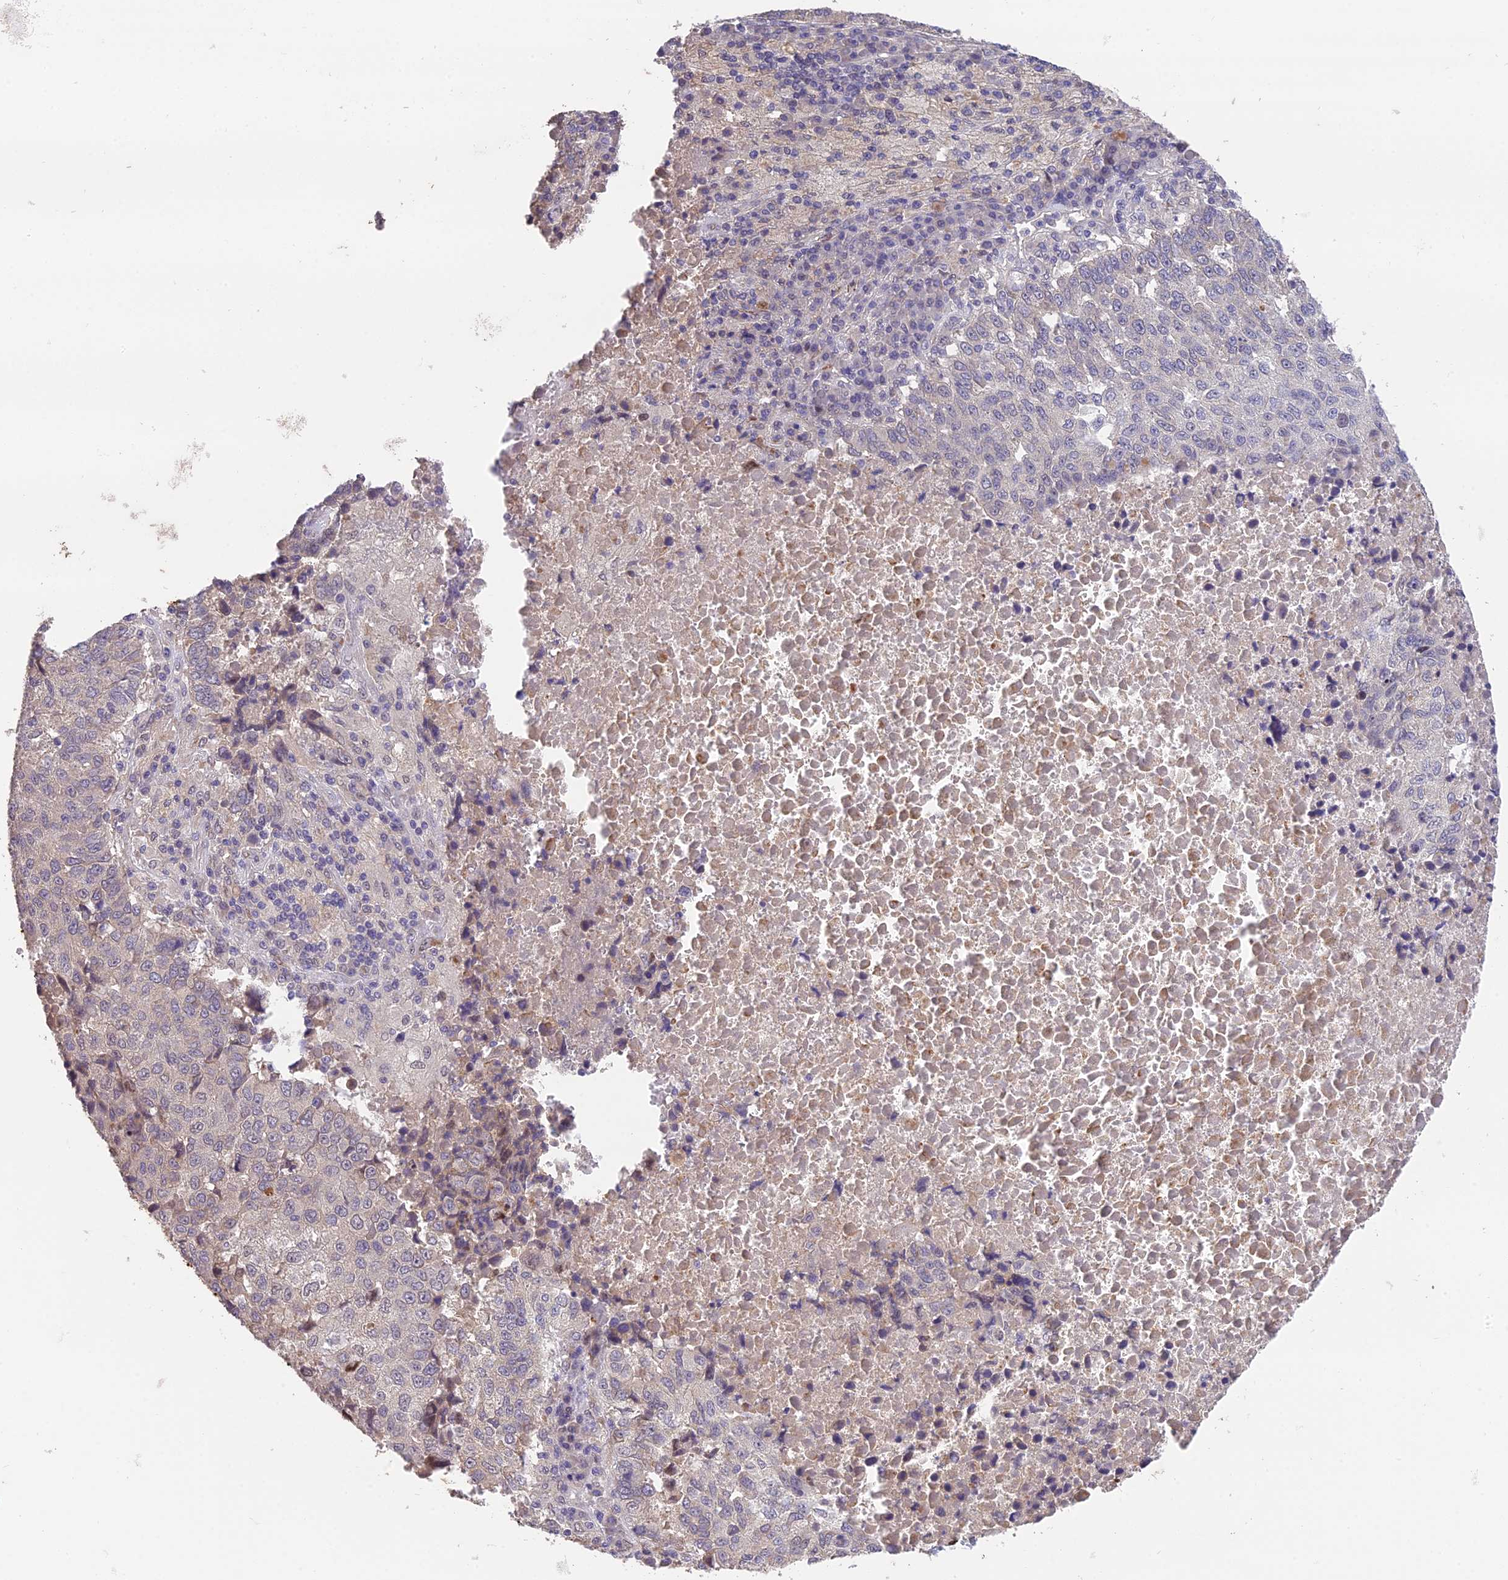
{"staining": {"intensity": "negative", "quantity": "none", "location": "none"}, "tissue": "lung cancer", "cell_type": "Tumor cells", "image_type": "cancer", "snomed": [{"axis": "morphology", "description": "Squamous cell carcinoma, NOS"}, {"axis": "topography", "description": "Lung"}], "caption": "Lung cancer was stained to show a protein in brown. There is no significant positivity in tumor cells.", "gene": "PUS10", "patient": {"sex": "male", "age": 73}}